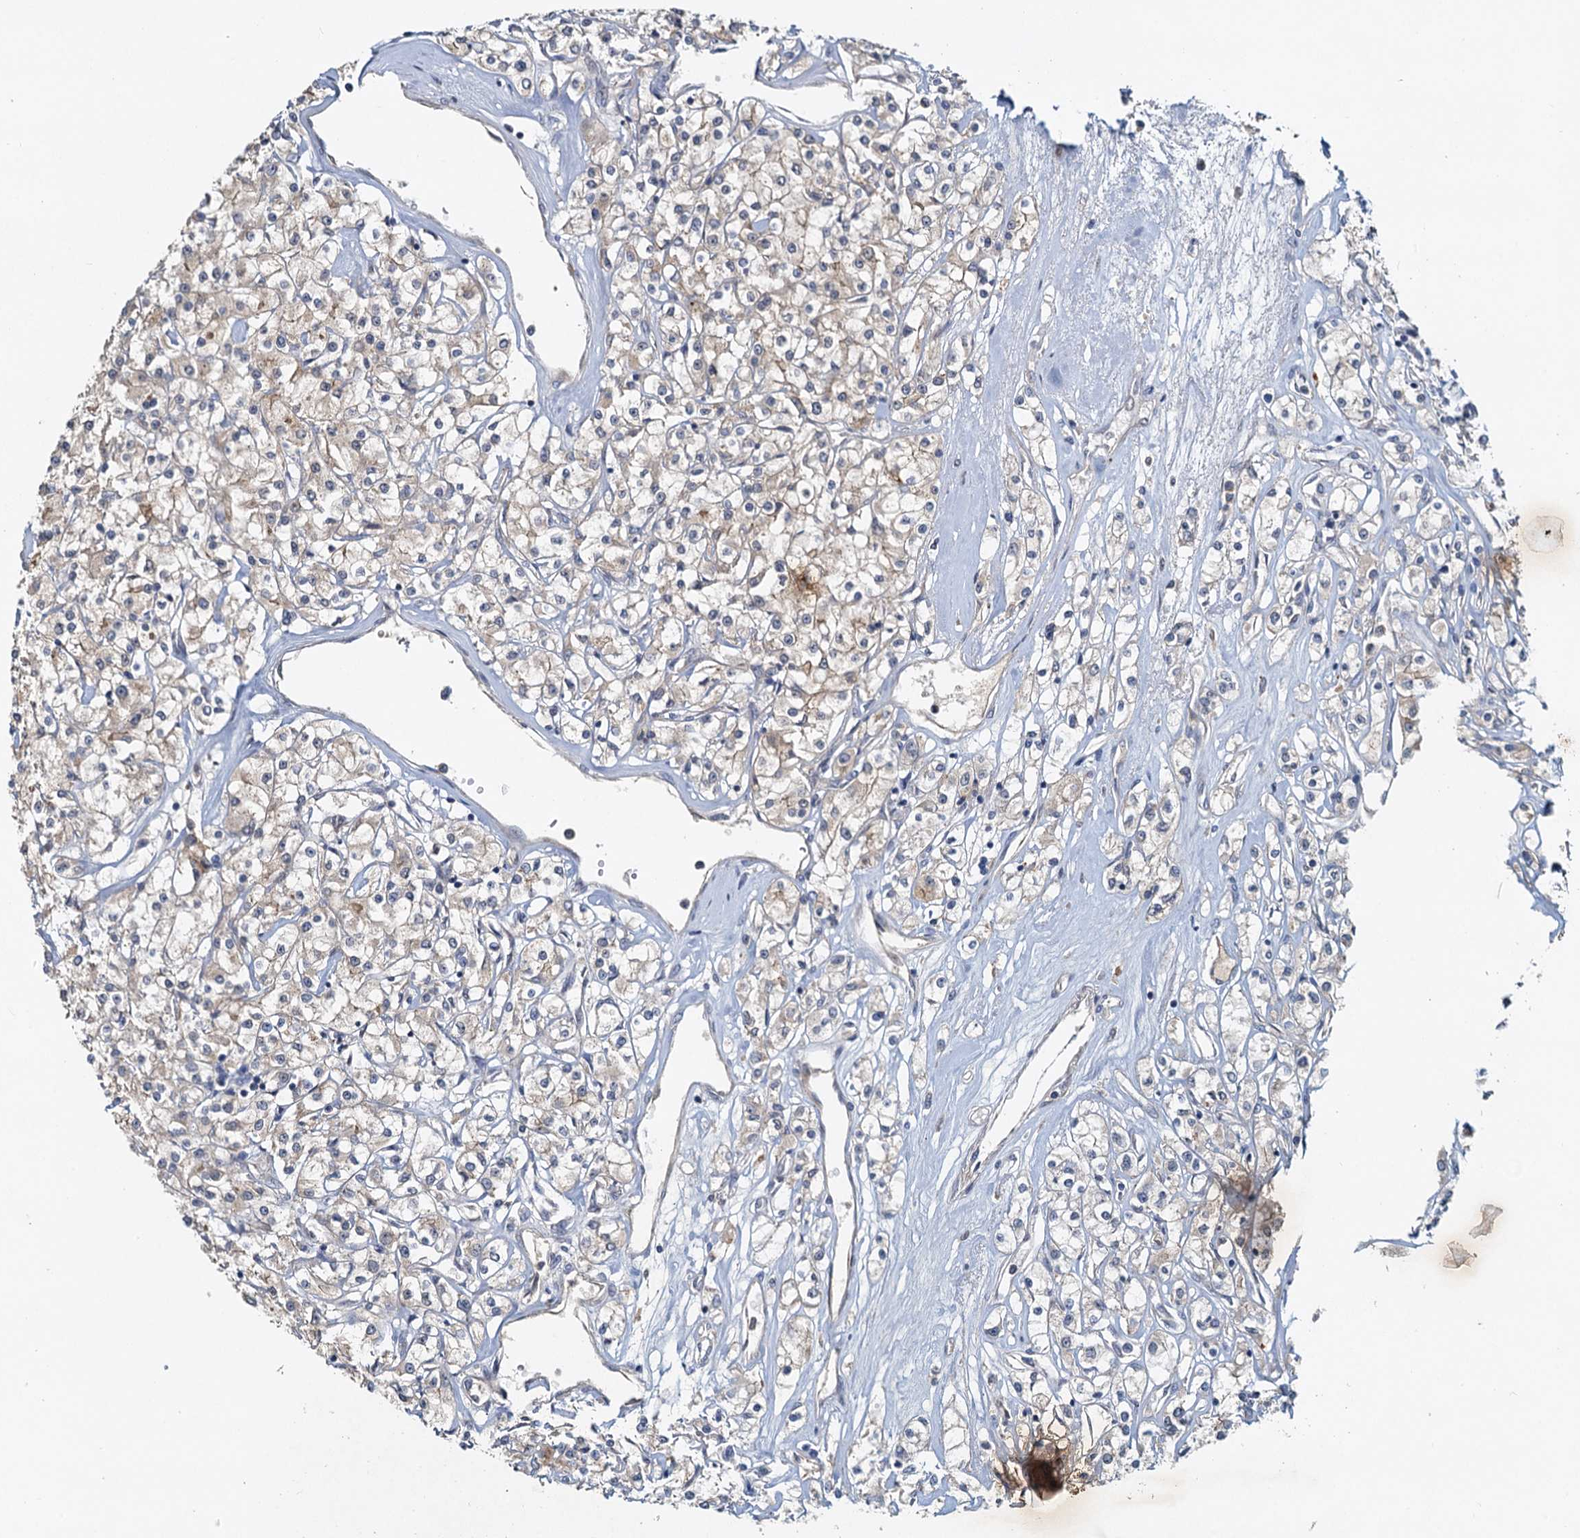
{"staining": {"intensity": "negative", "quantity": "none", "location": "none"}, "tissue": "renal cancer", "cell_type": "Tumor cells", "image_type": "cancer", "snomed": [{"axis": "morphology", "description": "Adenocarcinoma, NOS"}, {"axis": "topography", "description": "Kidney"}], "caption": "IHC micrograph of neoplastic tissue: renal cancer (adenocarcinoma) stained with DAB (3,3'-diaminobenzidine) displays no significant protein staining in tumor cells.", "gene": "TOLLIP", "patient": {"sex": "female", "age": 59}}